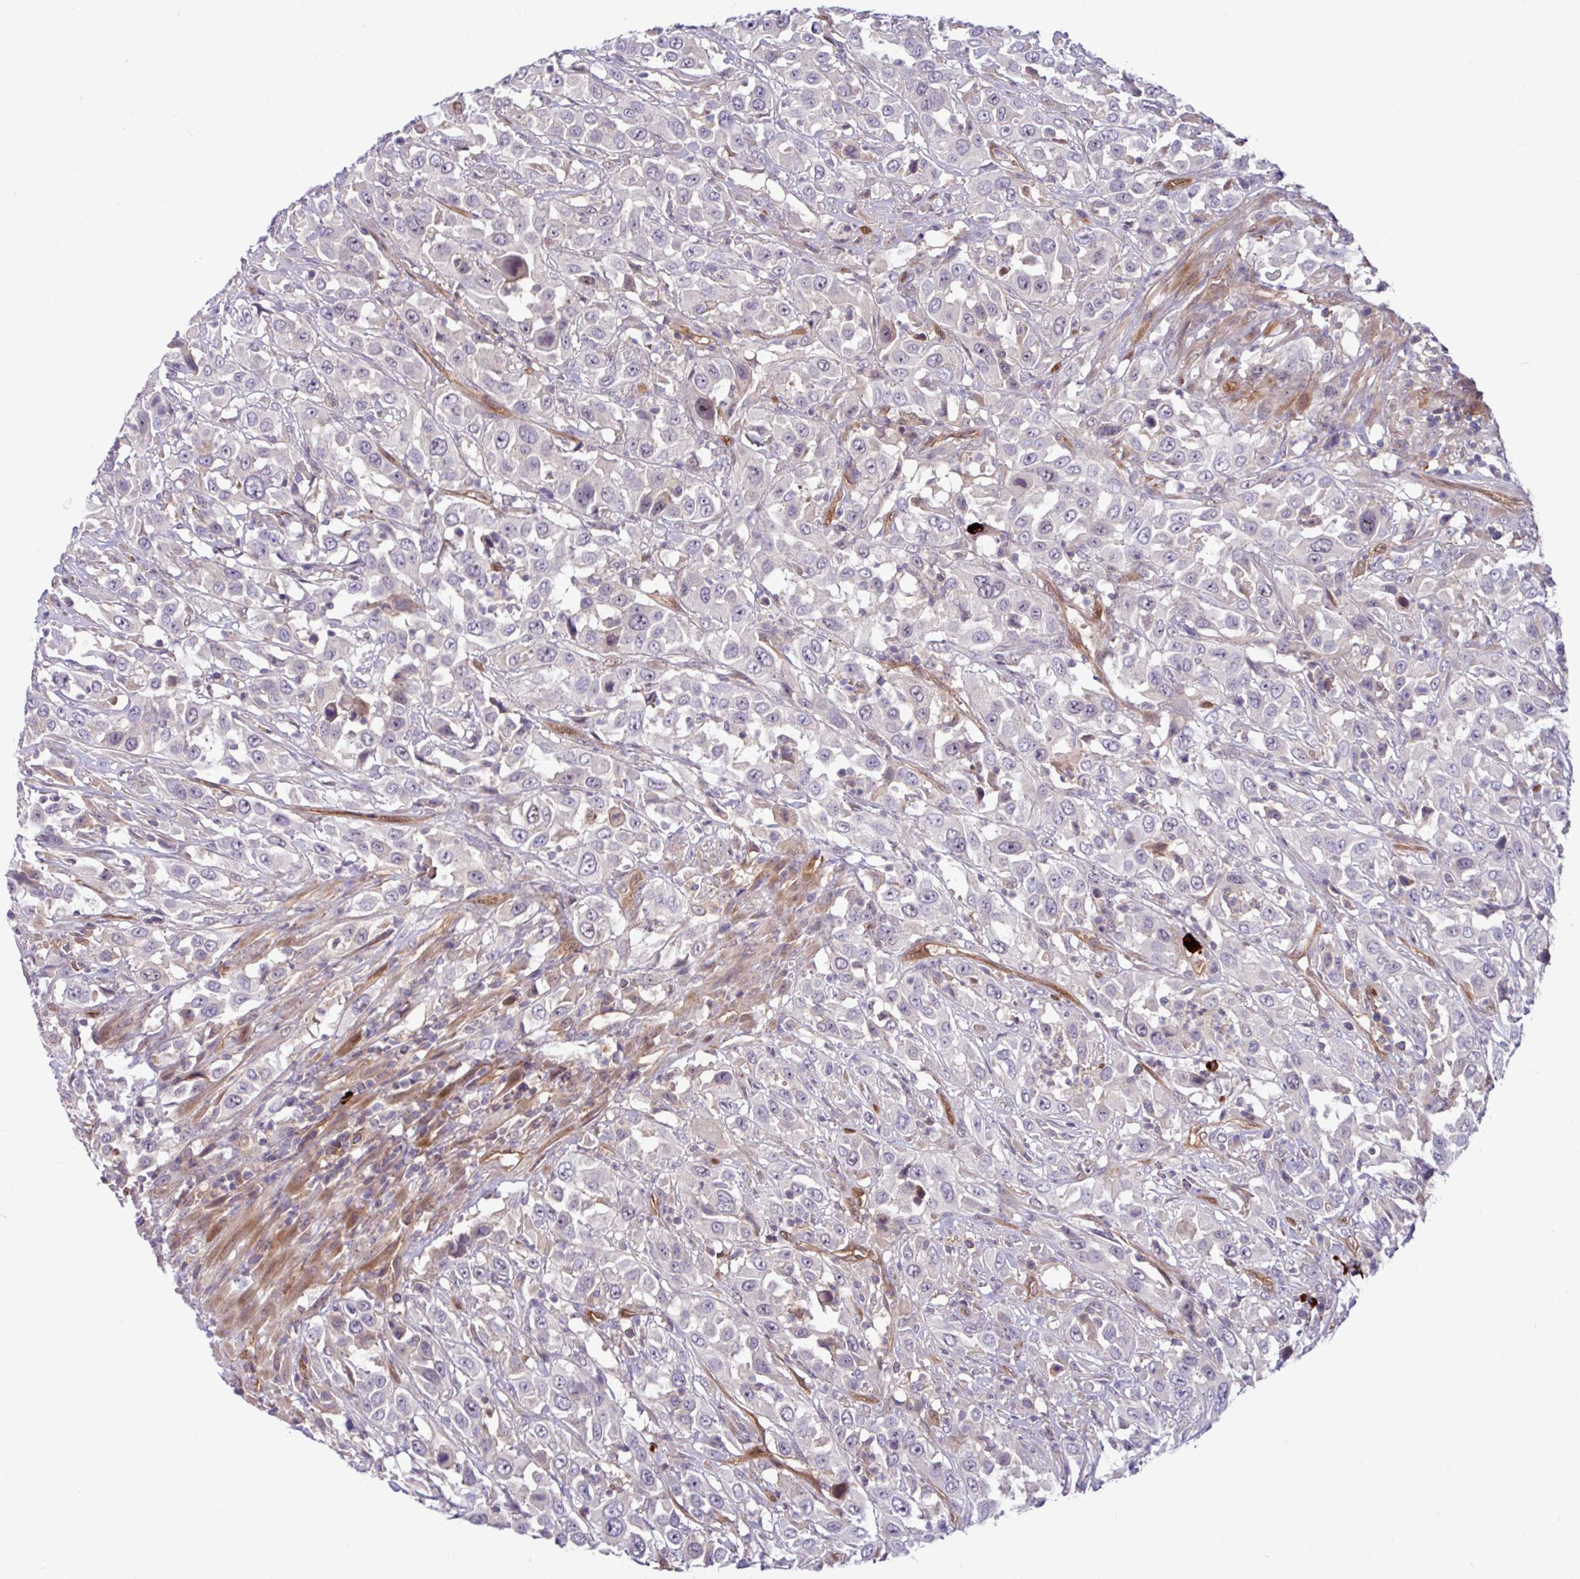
{"staining": {"intensity": "negative", "quantity": "none", "location": "none"}, "tissue": "urothelial cancer", "cell_type": "Tumor cells", "image_type": "cancer", "snomed": [{"axis": "morphology", "description": "Urothelial carcinoma, High grade"}, {"axis": "topography", "description": "Urinary bladder"}], "caption": "Immunohistochemistry (IHC) photomicrograph of human urothelial cancer stained for a protein (brown), which shows no expression in tumor cells. Brightfield microscopy of immunohistochemistry (IHC) stained with DAB (3,3'-diaminobenzidine) (brown) and hematoxylin (blue), captured at high magnification.", "gene": "B4GALNT4", "patient": {"sex": "male", "age": 61}}